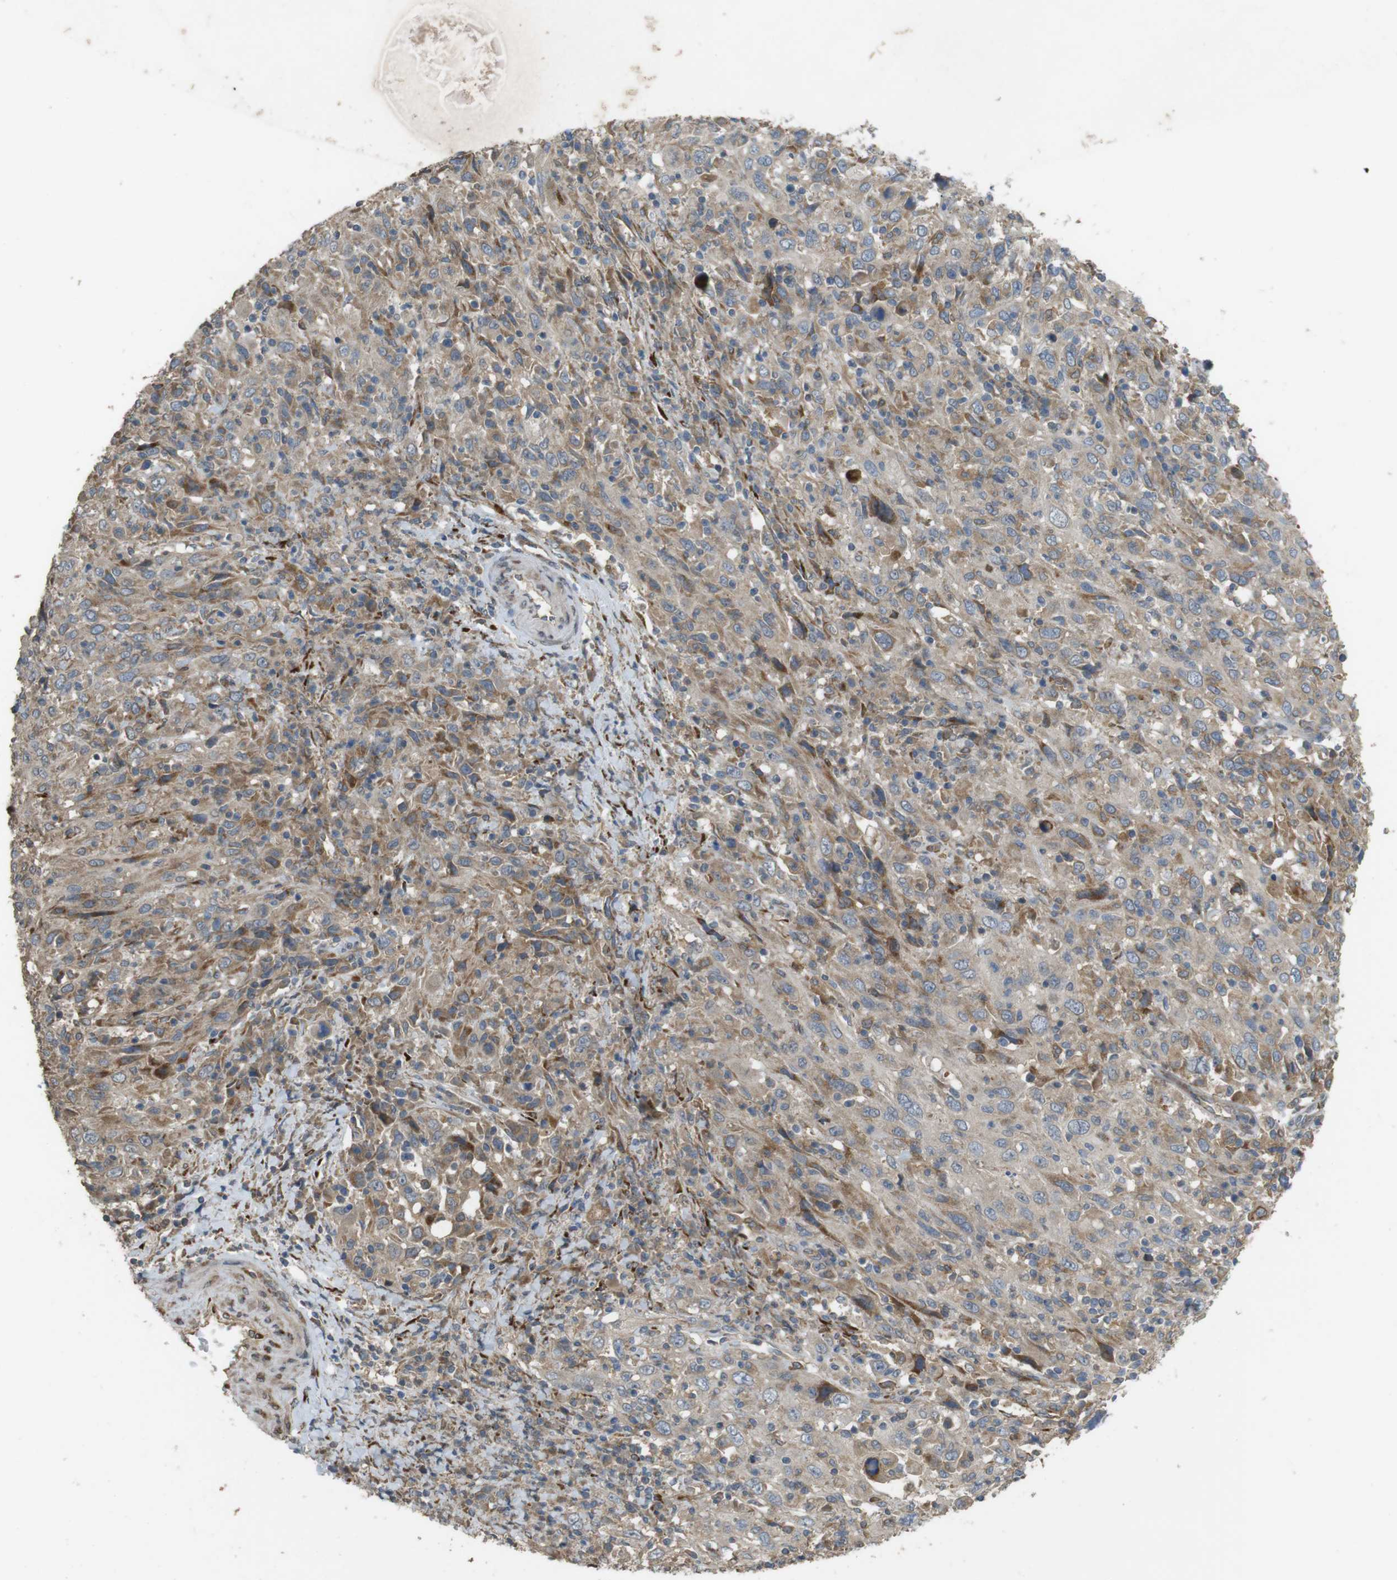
{"staining": {"intensity": "moderate", "quantity": ">75%", "location": "cytoplasmic/membranous"}, "tissue": "cervical cancer", "cell_type": "Tumor cells", "image_type": "cancer", "snomed": [{"axis": "morphology", "description": "Squamous cell carcinoma, NOS"}, {"axis": "topography", "description": "Cervix"}], "caption": "Cervical cancer (squamous cell carcinoma) stained for a protein exhibits moderate cytoplasmic/membranous positivity in tumor cells. Immunohistochemistry (ihc) stains the protein of interest in brown and the nuclei are stained blue.", "gene": "ARHGAP24", "patient": {"sex": "female", "age": 46}}